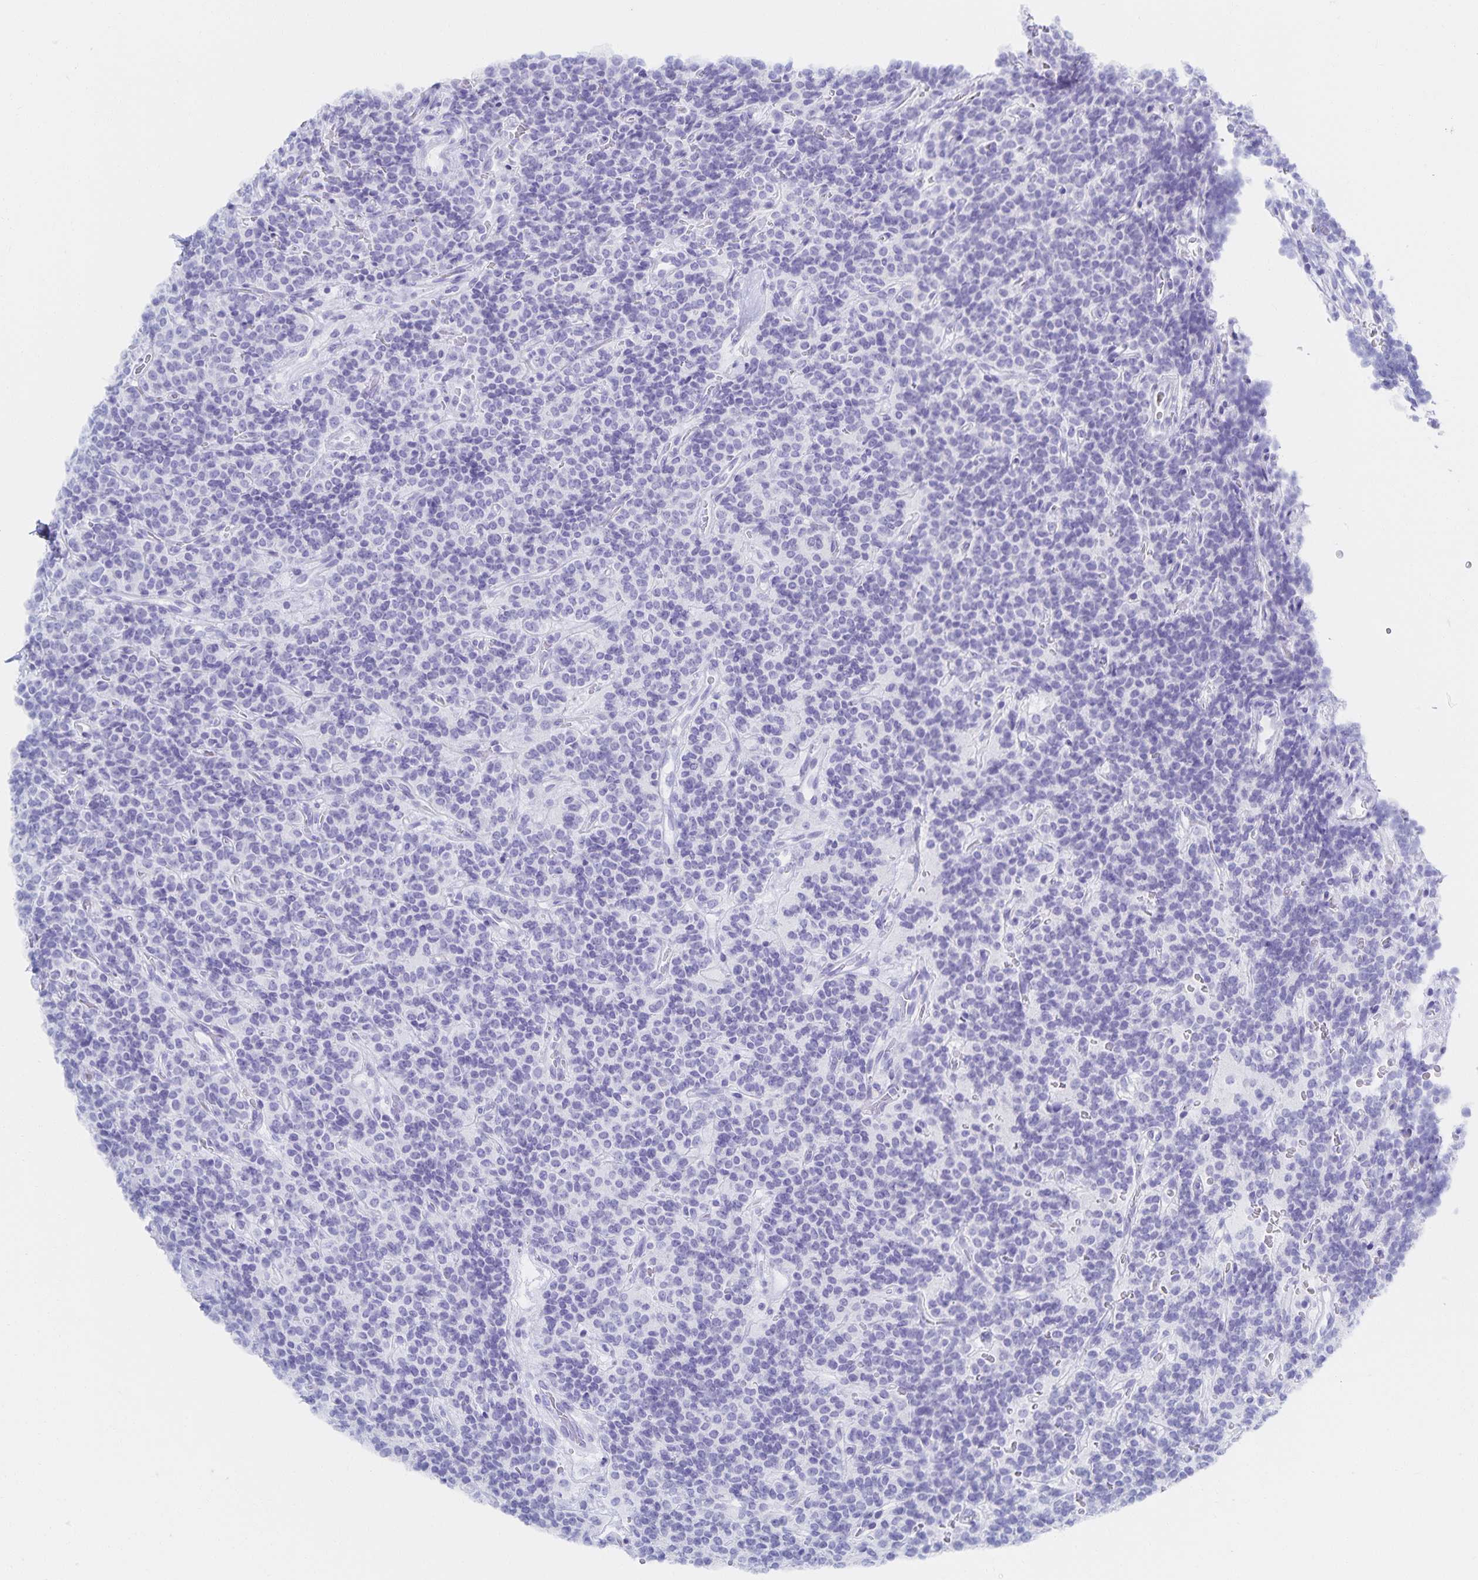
{"staining": {"intensity": "negative", "quantity": "none", "location": "none"}, "tissue": "carcinoid", "cell_type": "Tumor cells", "image_type": "cancer", "snomed": [{"axis": "morphology", "description": "Carcinoid, malignant, NOS"}, {"axis": "topography", "description": "Pancreas"}], "caption": "Tumor cells show no significant positivity in malignant carcinoid.", "gene": "SNTN", "patient": {"sex": "male", "age": 36}}